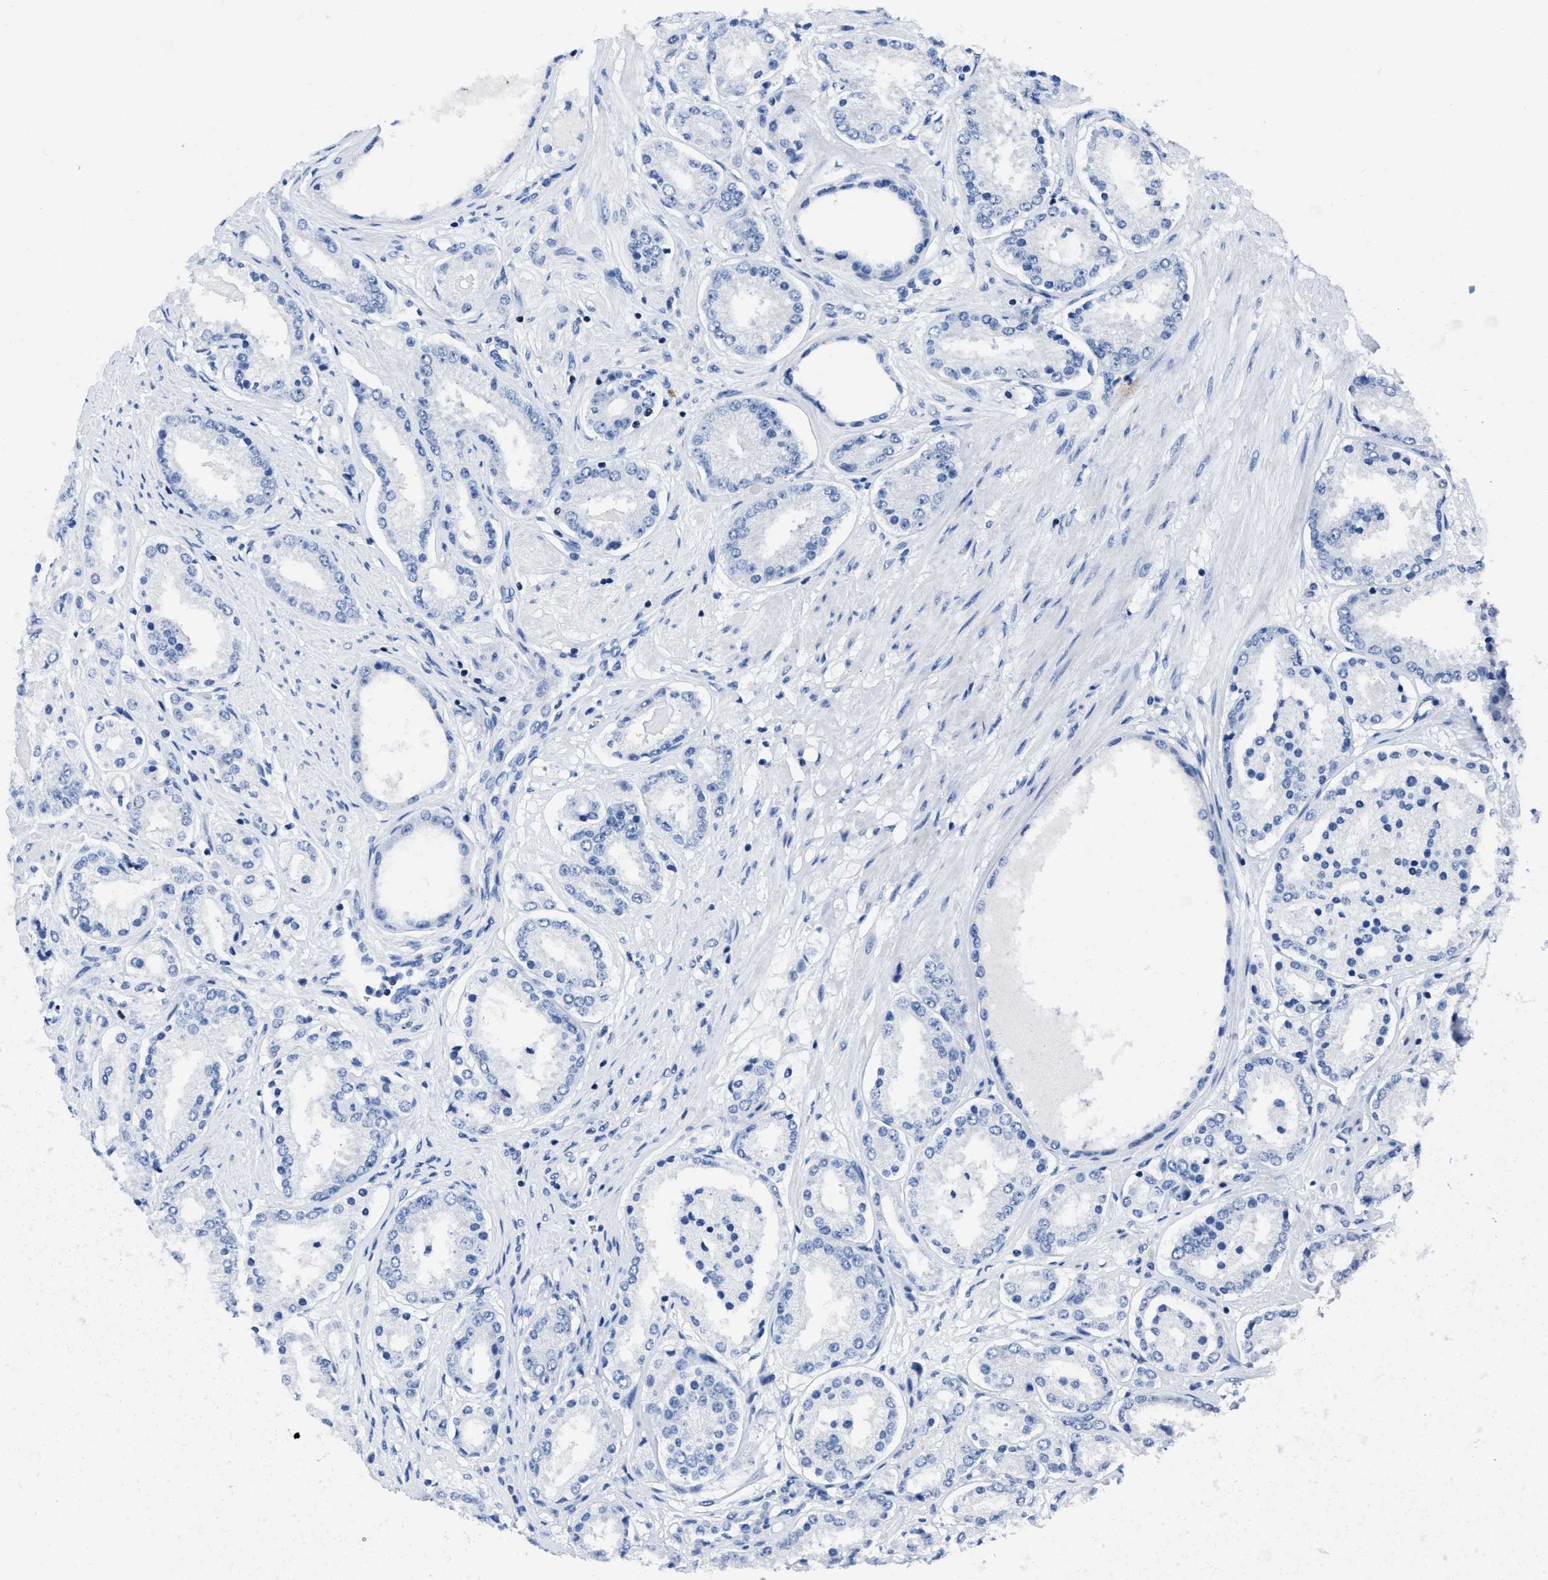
{"staining": {"intensity": "negative", "quantity": "none", "location": "none"}, "tissue": "prostate cancer", "cell_type": "Tumor cells", "image_type": "cancer", "snomed": [{"axis": "morphology", "description": "Adenocarcinoma, Low grade"}, {"axis": "topography", "description": "Prostate"}], "caption": "The micrograph exhibits no staining of tumor cells in prostate low-grade adenocarcinoma.", "gene": "ITGA3", "patient": {"sex": "male", "age": 63}}